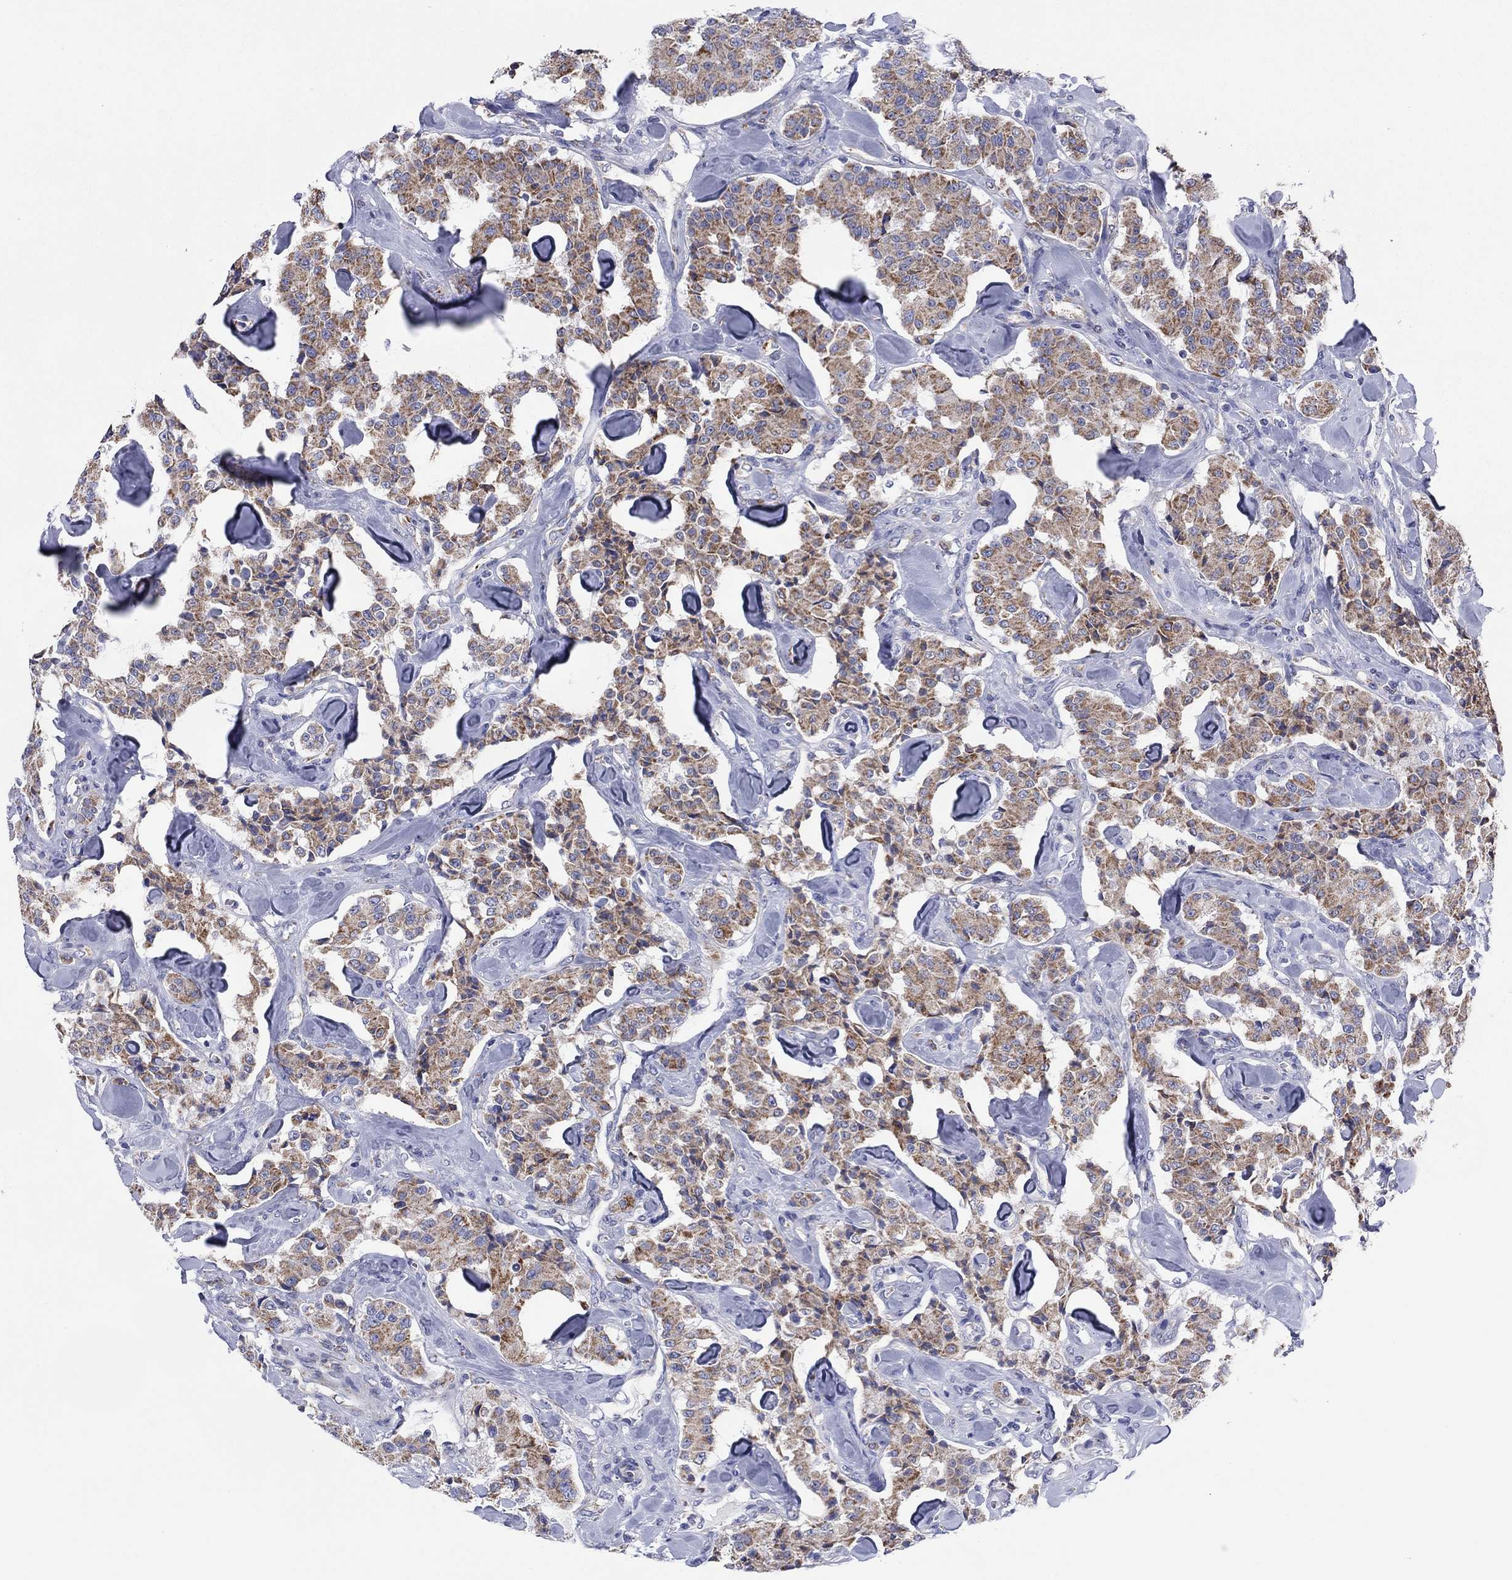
{"staining": {"intensity": "moderate", "quantity": ">75%", "location": "cytoplasmic/membranous"}, "tissue": "carcinoid", "cell_type": "Tumor cells", "image_type": "cancer", "snomed": [{"axis": "morphology", "description": "Carcinoid, malignant, NOS"}, {"axis": "topography", "description": "Pancreas"}], "caption": "Immunohistochemistry staining of carcinoid (malignant), which reveals medium levels of moderate cytoplasmic/membranous expression in about >75% of tumor cells indicating moderate cytoplasmic/membranous protein positivity. The staining was performed using DAB (brown) for protein detection and nuclei were counterstained in hematoxylin (blue).", "gene": "MGST3", "patient": {"sex": "male", "age": 41}}